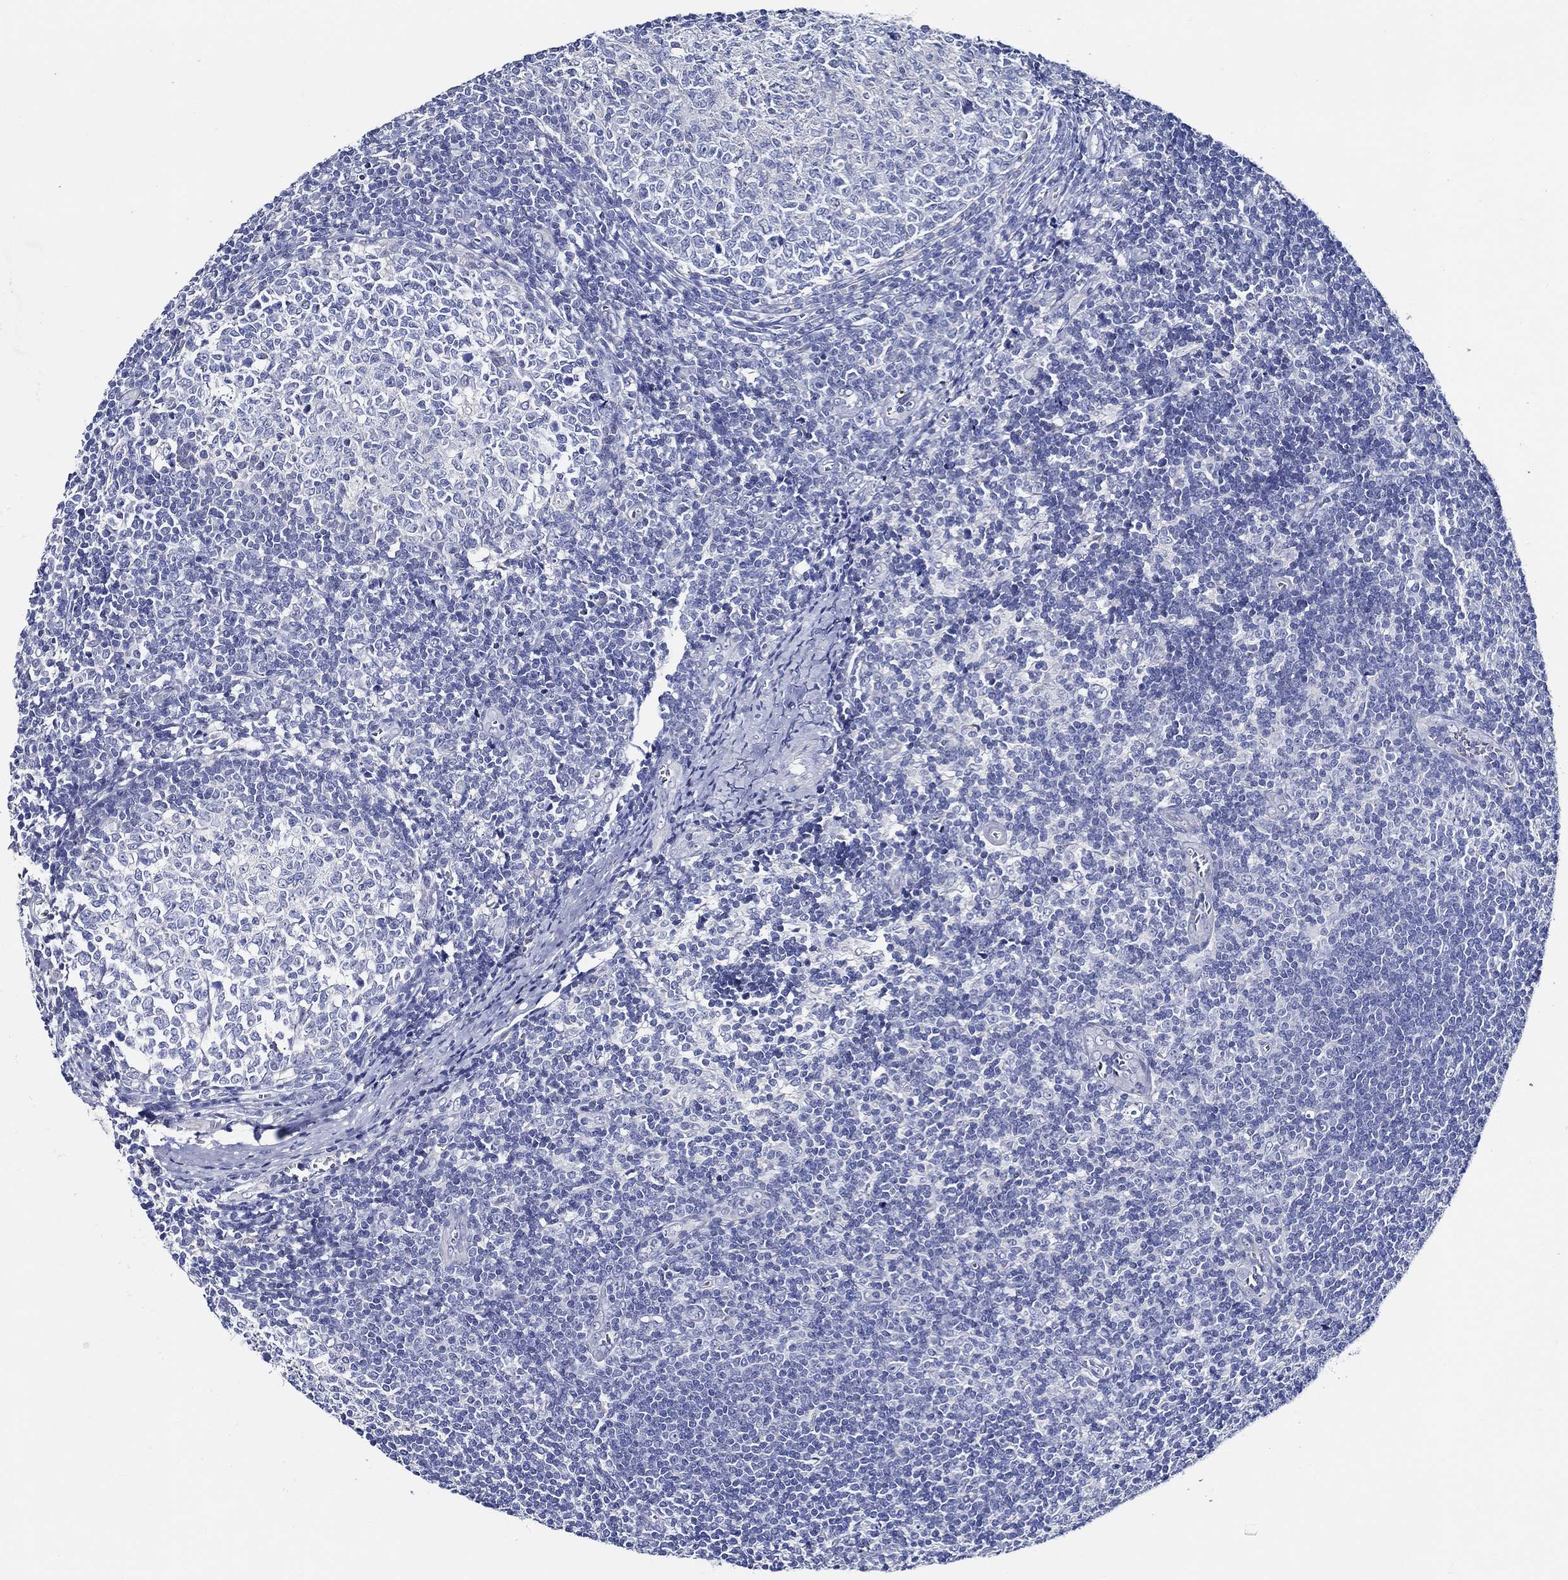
{"staining": {"intensity": "negative", "quantity": "none", "location": "none"}, "tissue": "tonsil", "cell_type": "Germinal center cells", "image_type": "normal", "snomed": [{"axis": "morphology", "description": "Normal tissue, NOS"}, {"axis": "topography", "description": "Tonsil"}], "caption": "The image displays no staining of germinal center cells in unremarkable tonsil.", "gene": "SKOR1", "patient": {"sex": "male", "age": 33}}